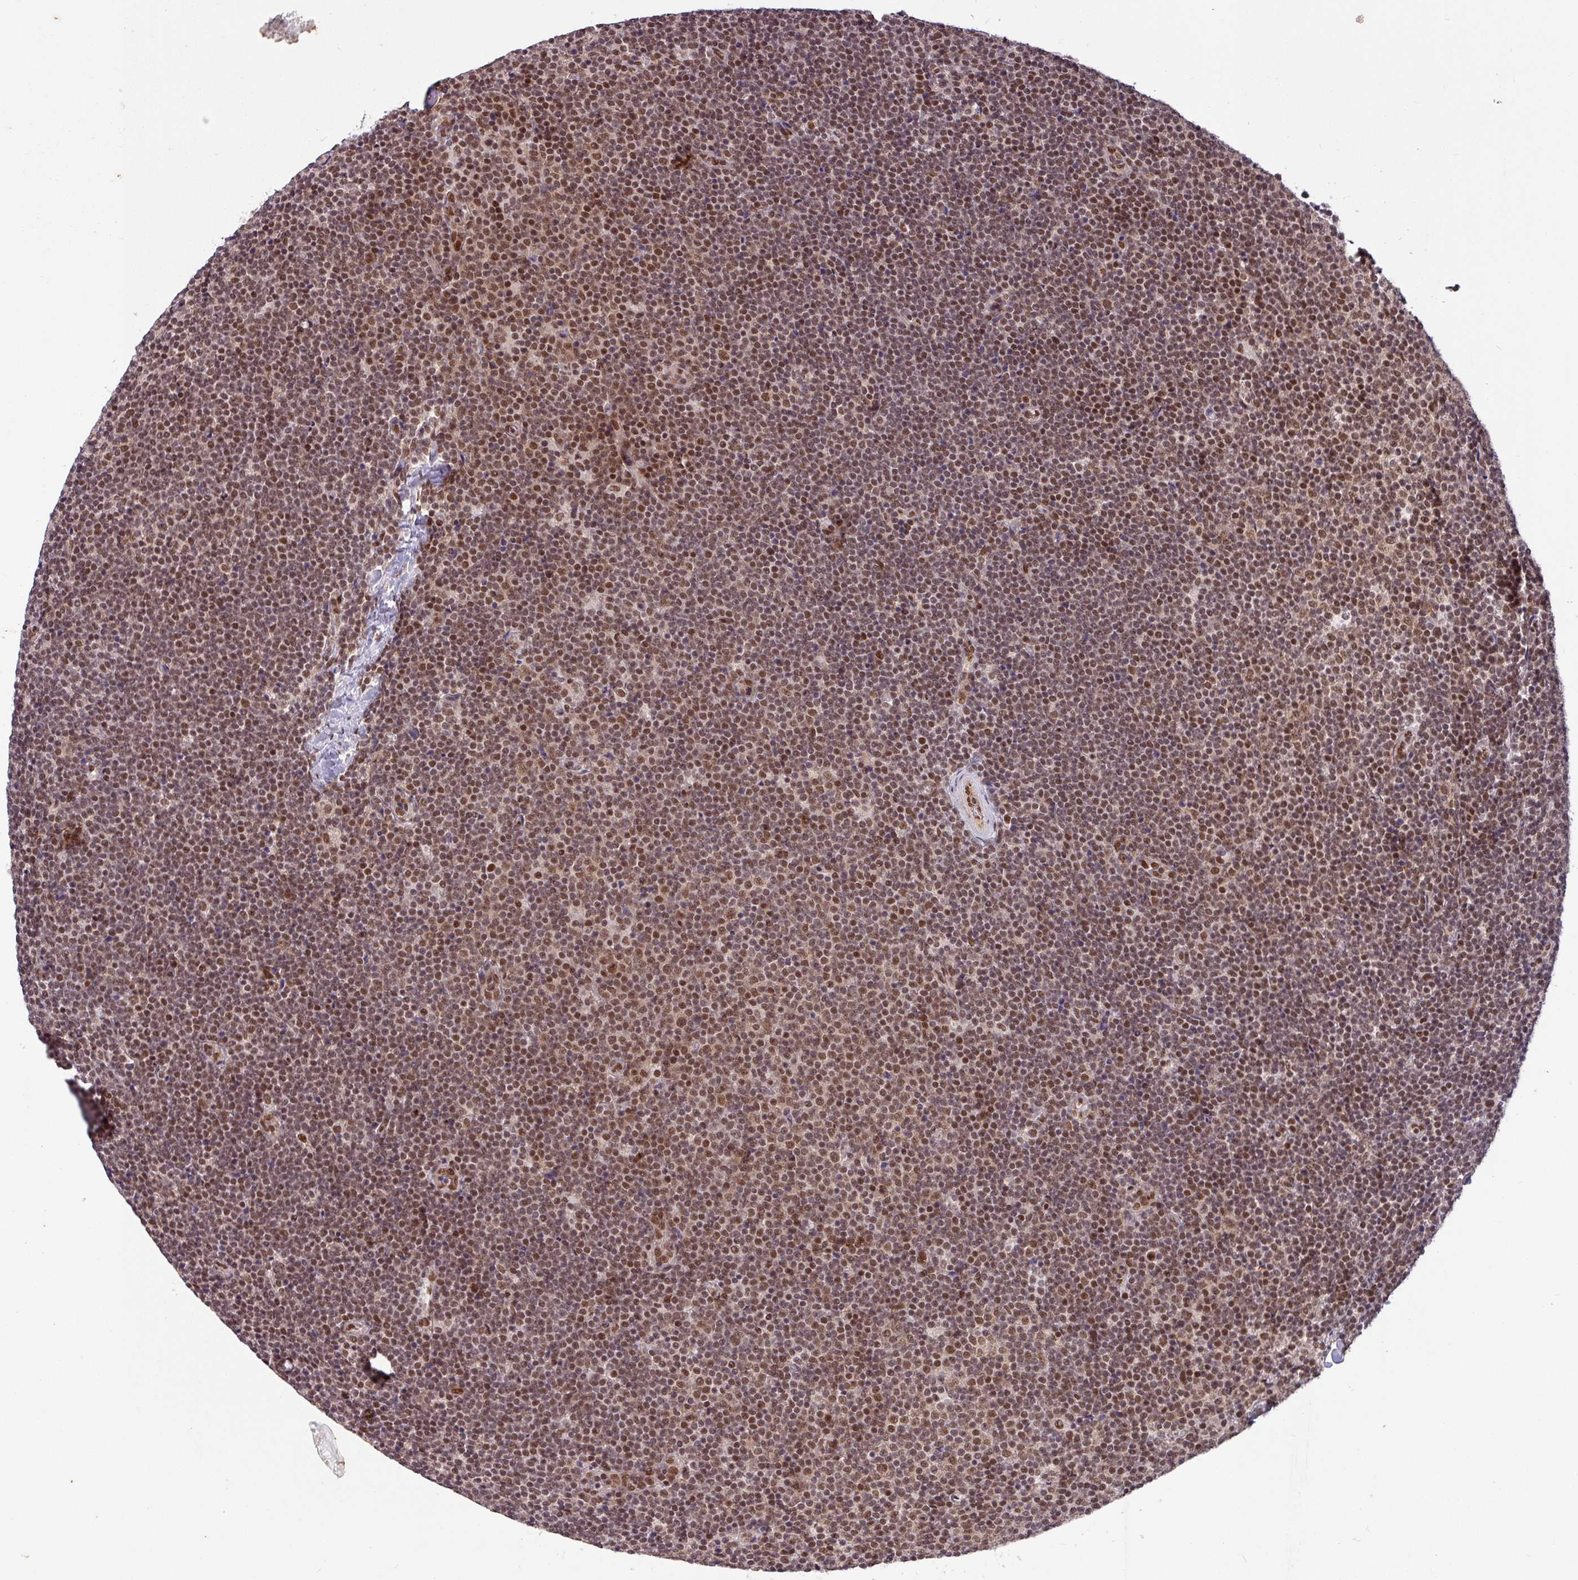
{"staining": {"intensity": "moderate", "quantity": ">75%", "location": "nuclear"}, "tissue": "lymphoma", "cell_type": "Tumor cells", "image_type": "cancer", "snomed": [{"axis": "morphology", "description": "Malignant lymphoma, non-Hodgkin's type, Low grade"}, {"axis": "topography", "description": "Lymph node"}], "caption": "Lymphoma tissue demonstrates moderate nuclear staining in about >75% of tumor cells", "gene": "SRSF2", "patient": {"sex": "male", "age": 48}}